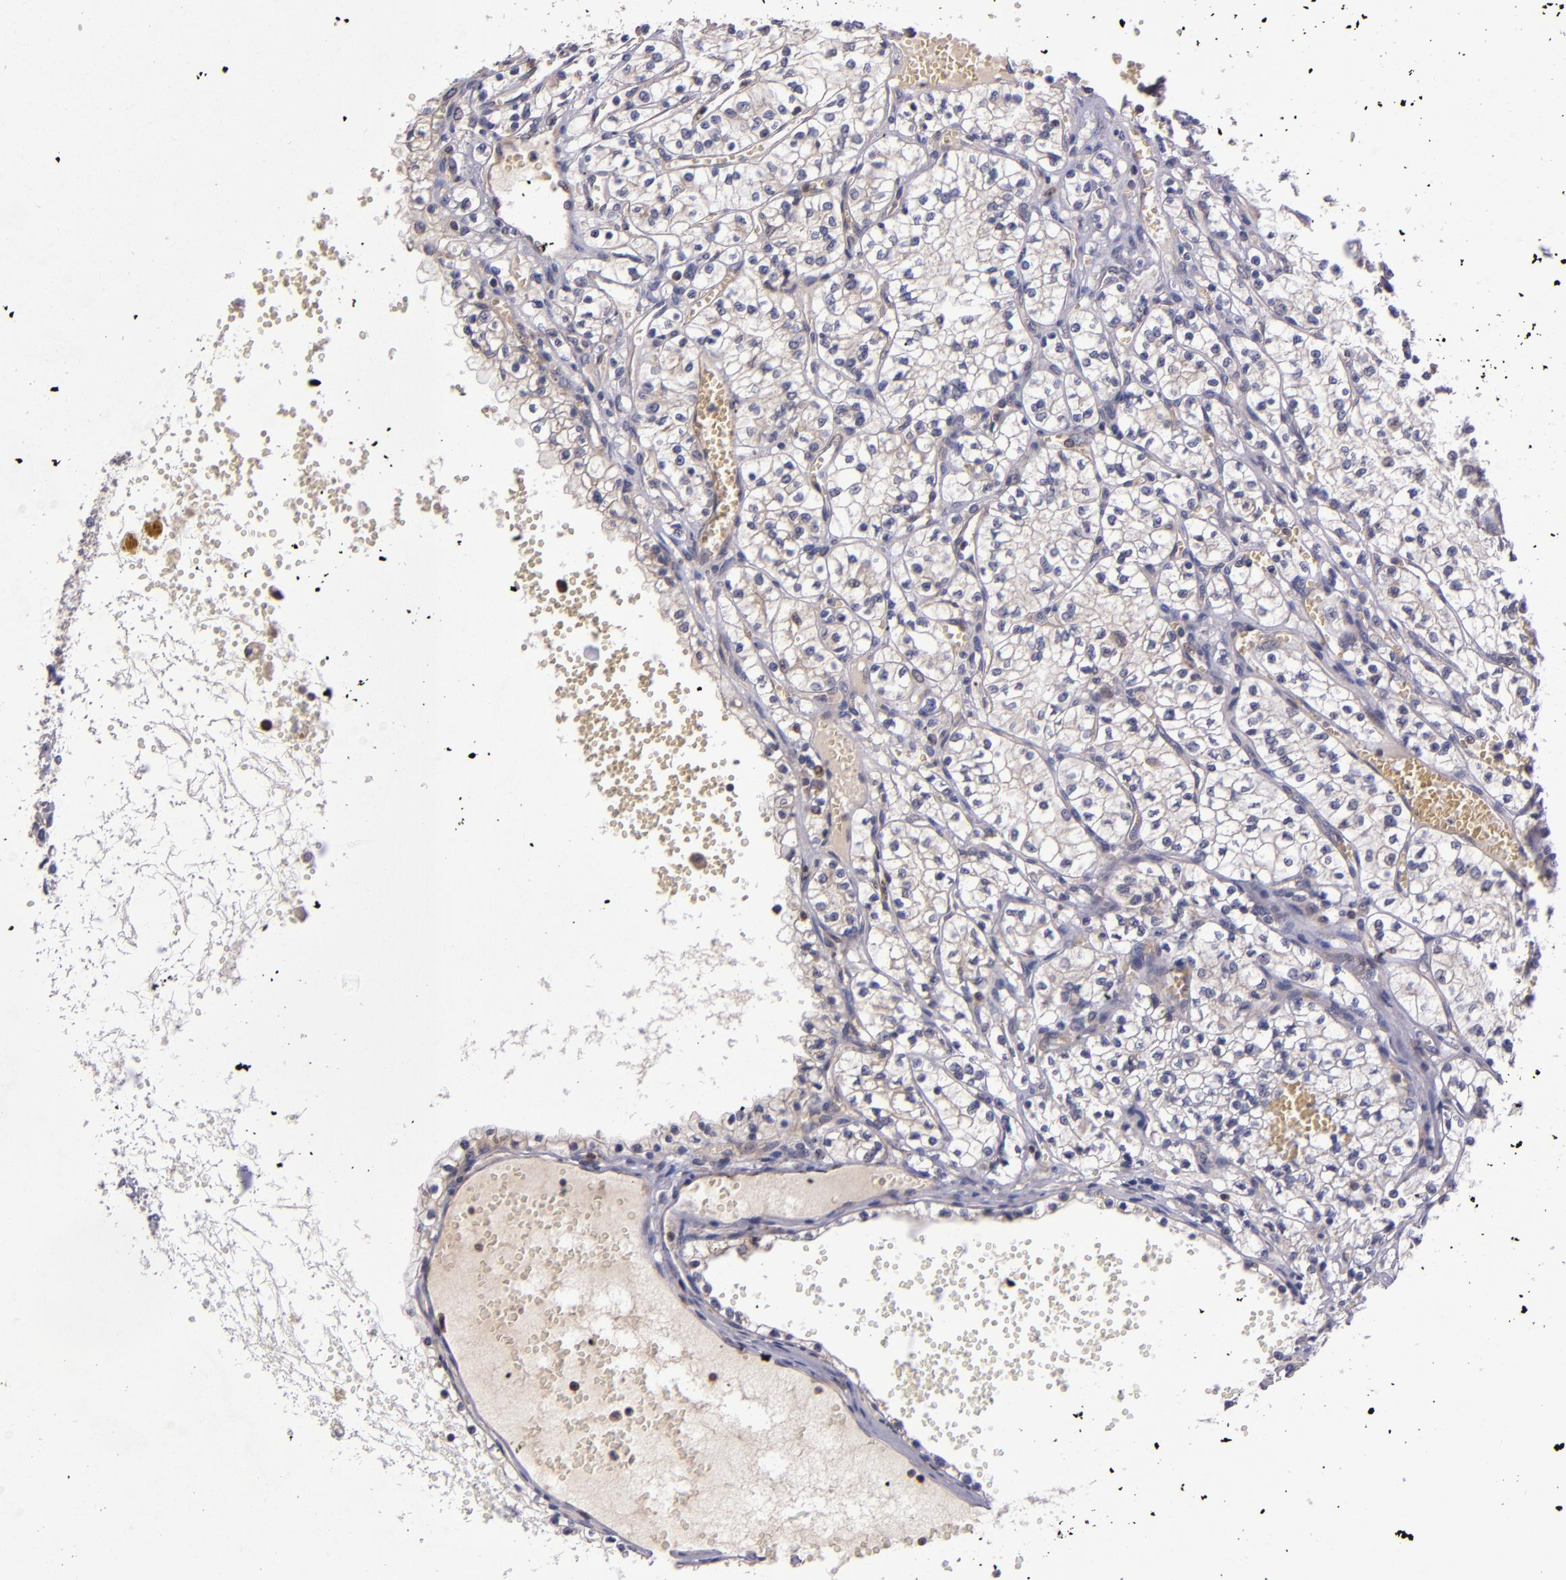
{"staining": {"intensity": "weak", "quantity": "25%-75%", "location": "cytoplasmic/membranous"}, "tissue": "renal cancer", "cell_type": "Tumor cells", "image_type": "cancer", "snomed": [{"axis": "morphology", "description": "Adenocarcinoma, NOS"}, {"axis": "topography", "description": "Kidney"}], "caption": "Protein expression analysis of human renal adenocarcinoma reveals weak cytoplasmic/membranous expression in about 25%-75% of tumor cells. (brown staining indicates protein expression, while blue staining denotes nuclei).", "gene": "EIF4ENIF1", "patient": {"sex": "male", "age": 61}}